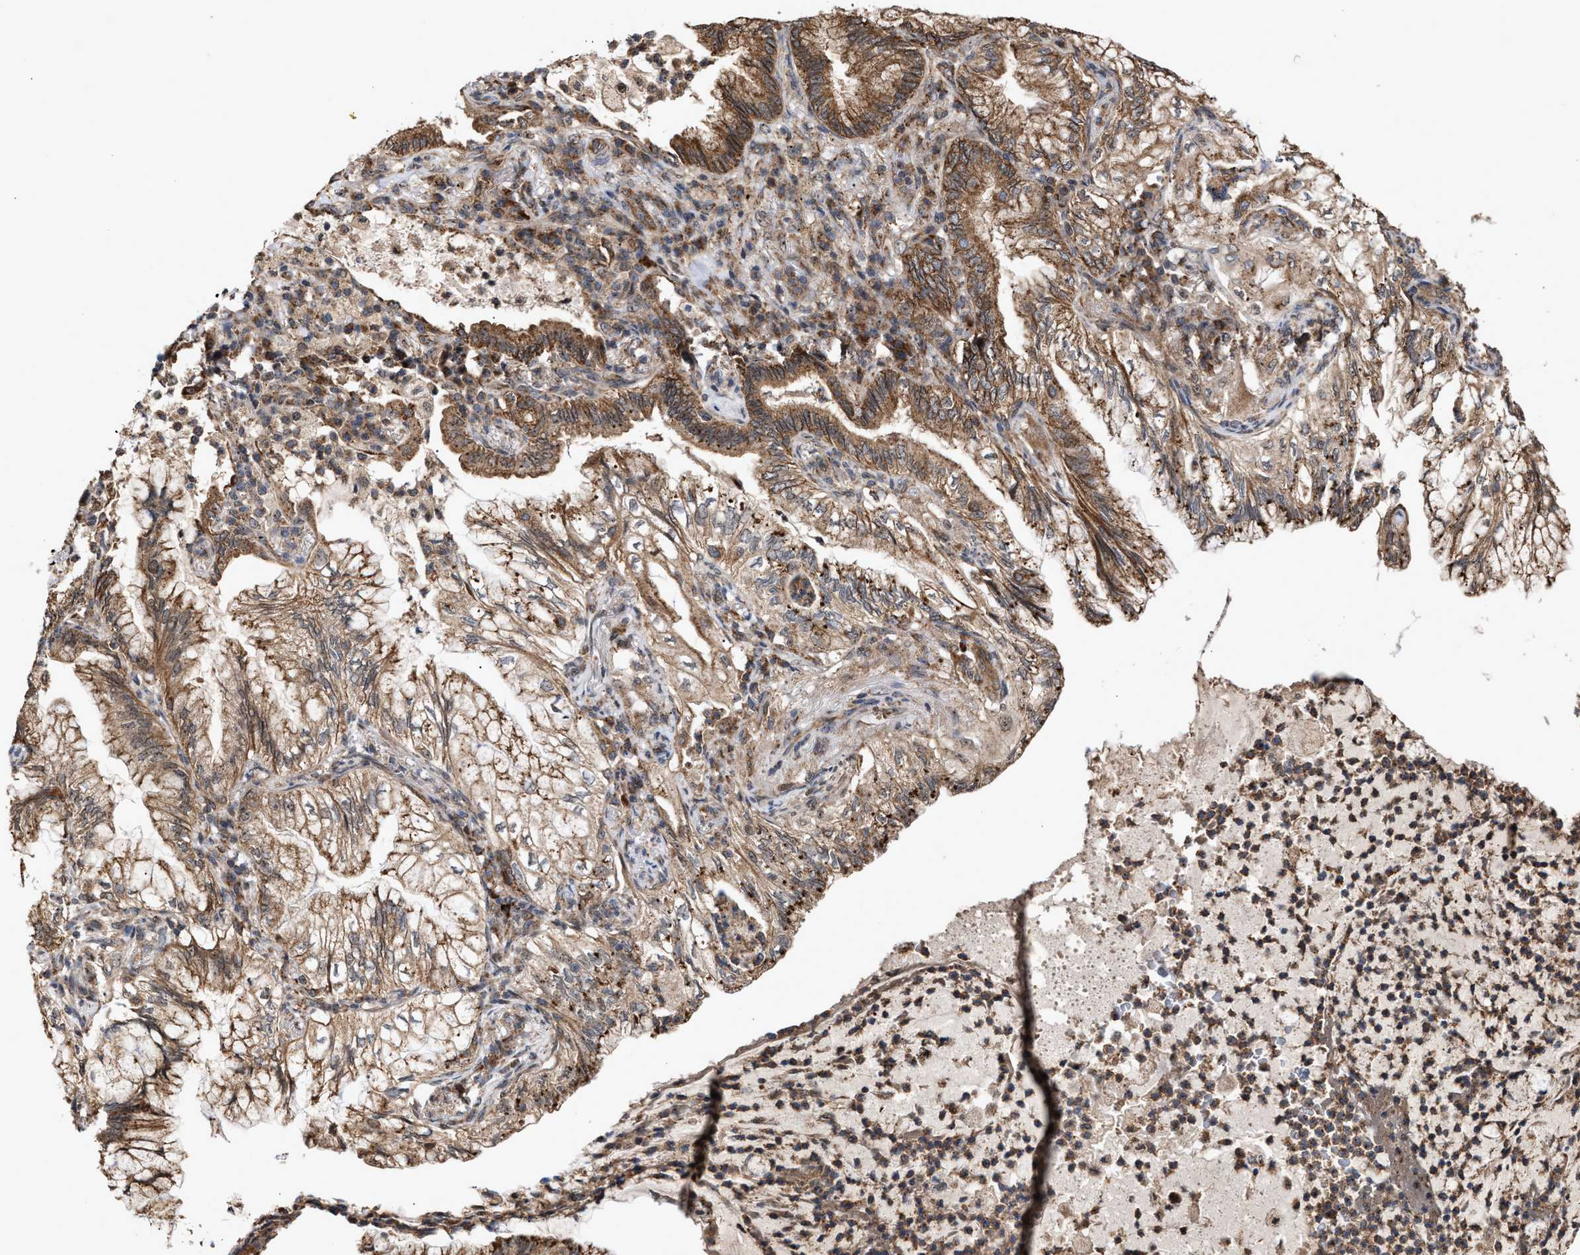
{"staining": {"intensity": "moderate", "quantity": ">75%", "location": "cytoplasmic/membranous"}, "tissue": "lung cancer", "cell_type": "Tumor cells", "image_type": "cancer", "snomed": [{"axis": "morphology", "description": "Adenocarcinoma, NOS"}, {"axis": "topography", "description": "Lung"}], "caption": "Brown immunohistochemical staining in human lung cancer exhibits moderate cytoplasmic/membranous staining in approximately >75% of tumor cells.", "gene": "EXOSC2", "patient": {"sex": "female", "age": 70}}